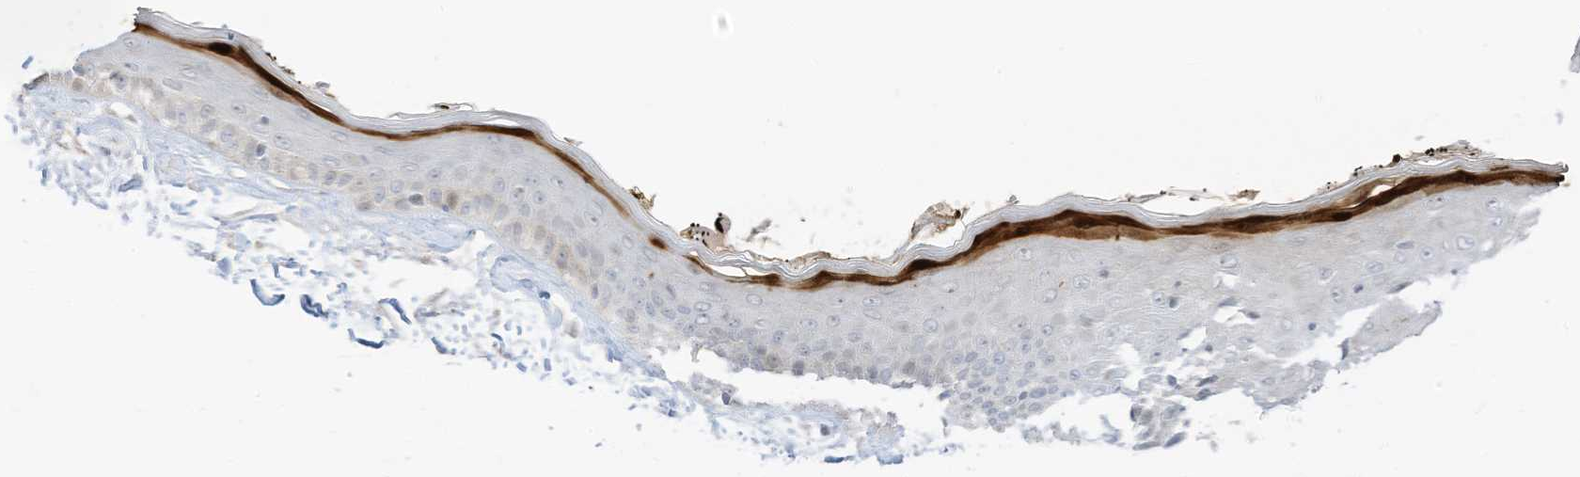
{"staining": {"intensity": "moderate", "quantity": "<25%", "location": "cytoplasmic/membranous,nuclear"}, "tissue": "skin", "cell_type": "Fibroblasts", "image_type": "normal", "snomed": [{"axis": "morphology", "description": "Normal tissue, NOS"}, {"axis": "topography", "description": "Skin"}, {"axis": "topography", "description": "Skeletal muscle"}], "caption": "A high-resolution image shows immunohistochemistry (IHC) staining of normal skin, which displays moderate cytoplasmic/membranous,nuclear staining in approximately <25% of fibroblasts. The staining is performed using DAB (3,3'-diaminobenzidine) brown chromogen to label protein expression. The nuclei are counter-stained blue using hematoxylin.", "gene": "ASPRV1", "patient": {"sex": "male", "age": 83}}